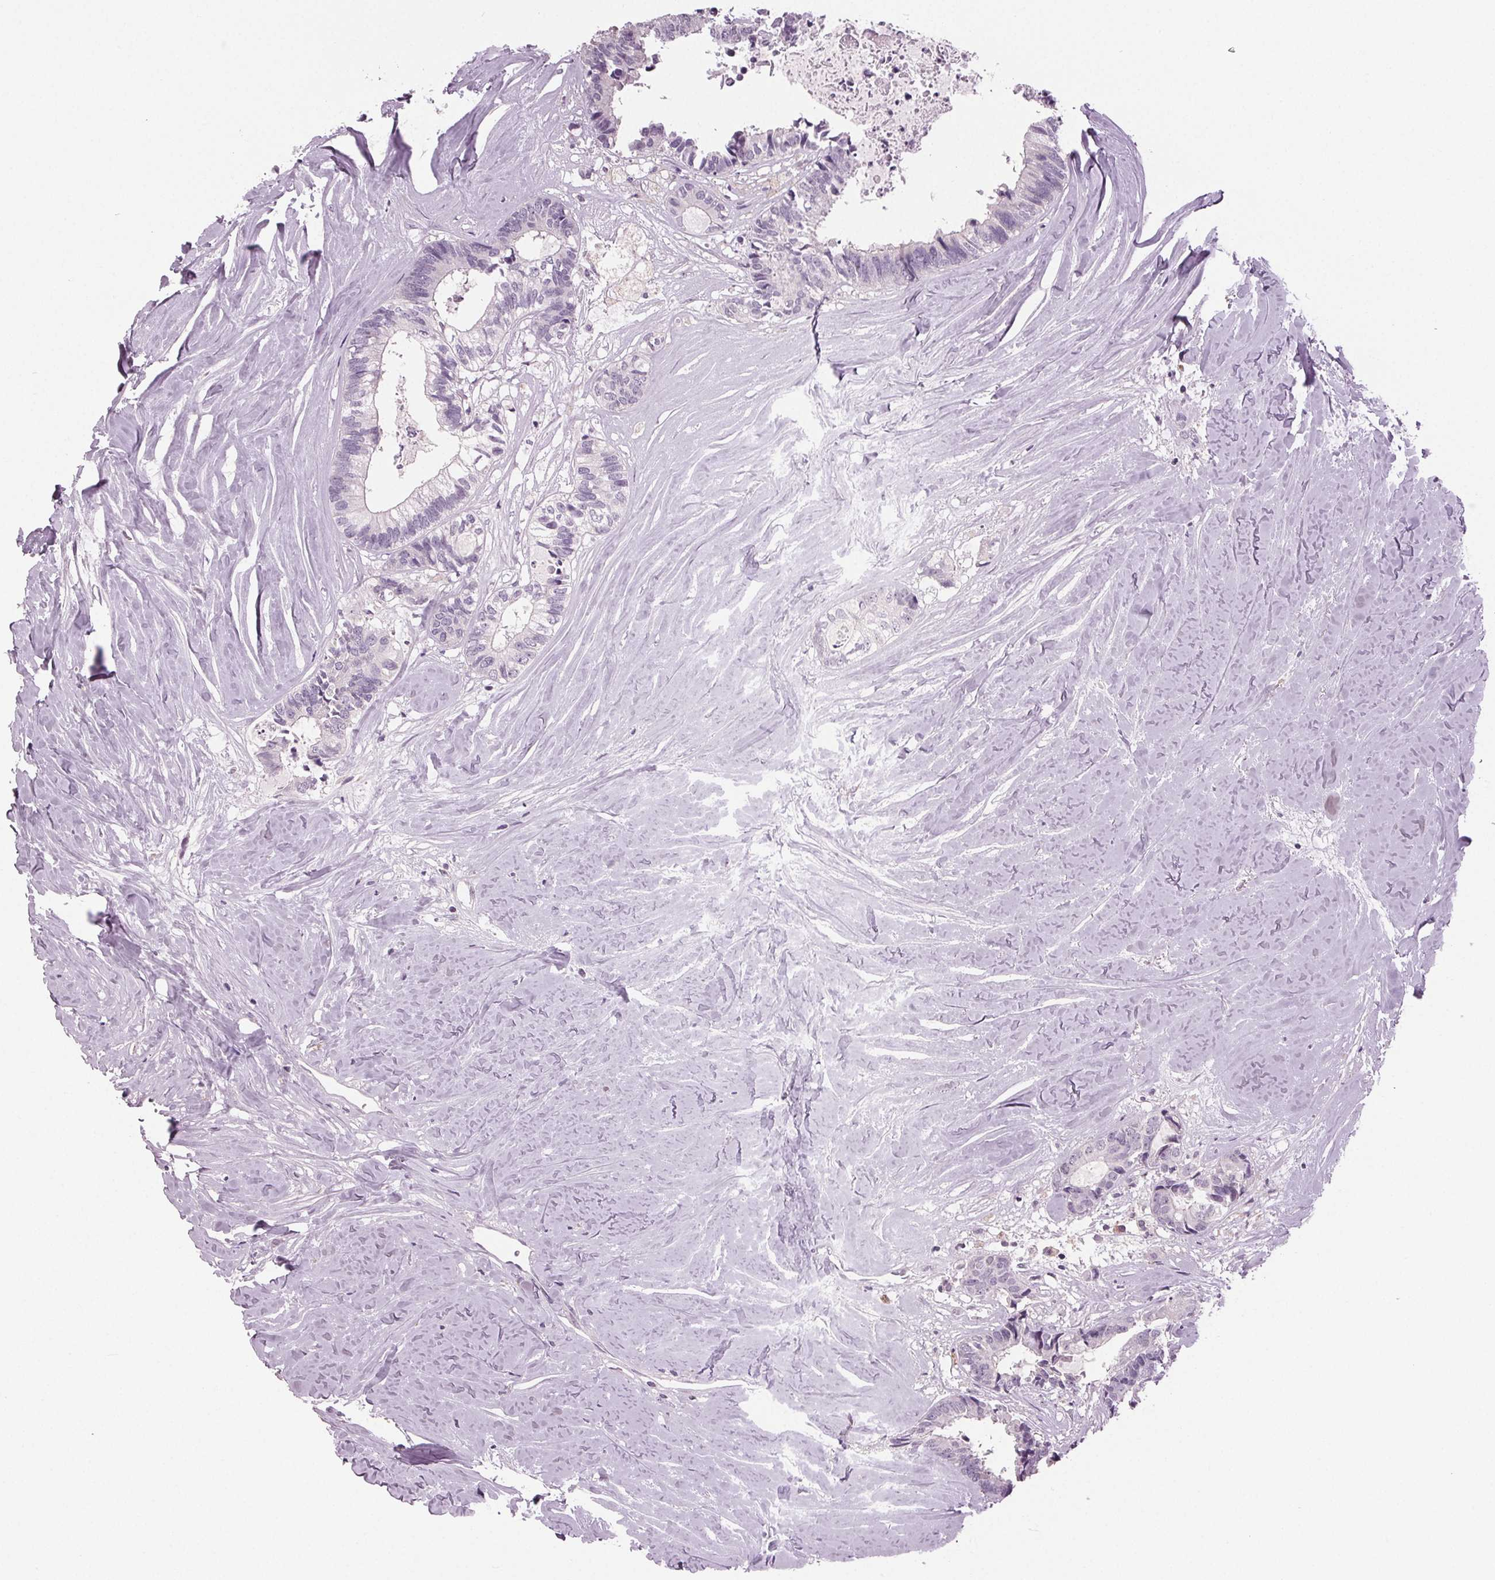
{"staining": {"intensity": "negative", "quantity": "none", "location": "none"}, "tissue": "colorectal cancer", "cell_type": "Tumor cells", "image_type": "cancer", "snomed": [{"axis": "morphology", "description": "Adenocarcinoma, NOS"}, {"axis": "topography", "description": "Colon"}, {"axis": "topography", "description": "Rectum"}], "caption": "This is a histopathology image of immunohistochemistry staining of colorectal cancer (adenocarcinoma), which shows no expression in tumor cells.", "gene": "DNAH12", "patient": {"sex": "male", "age": 57}}